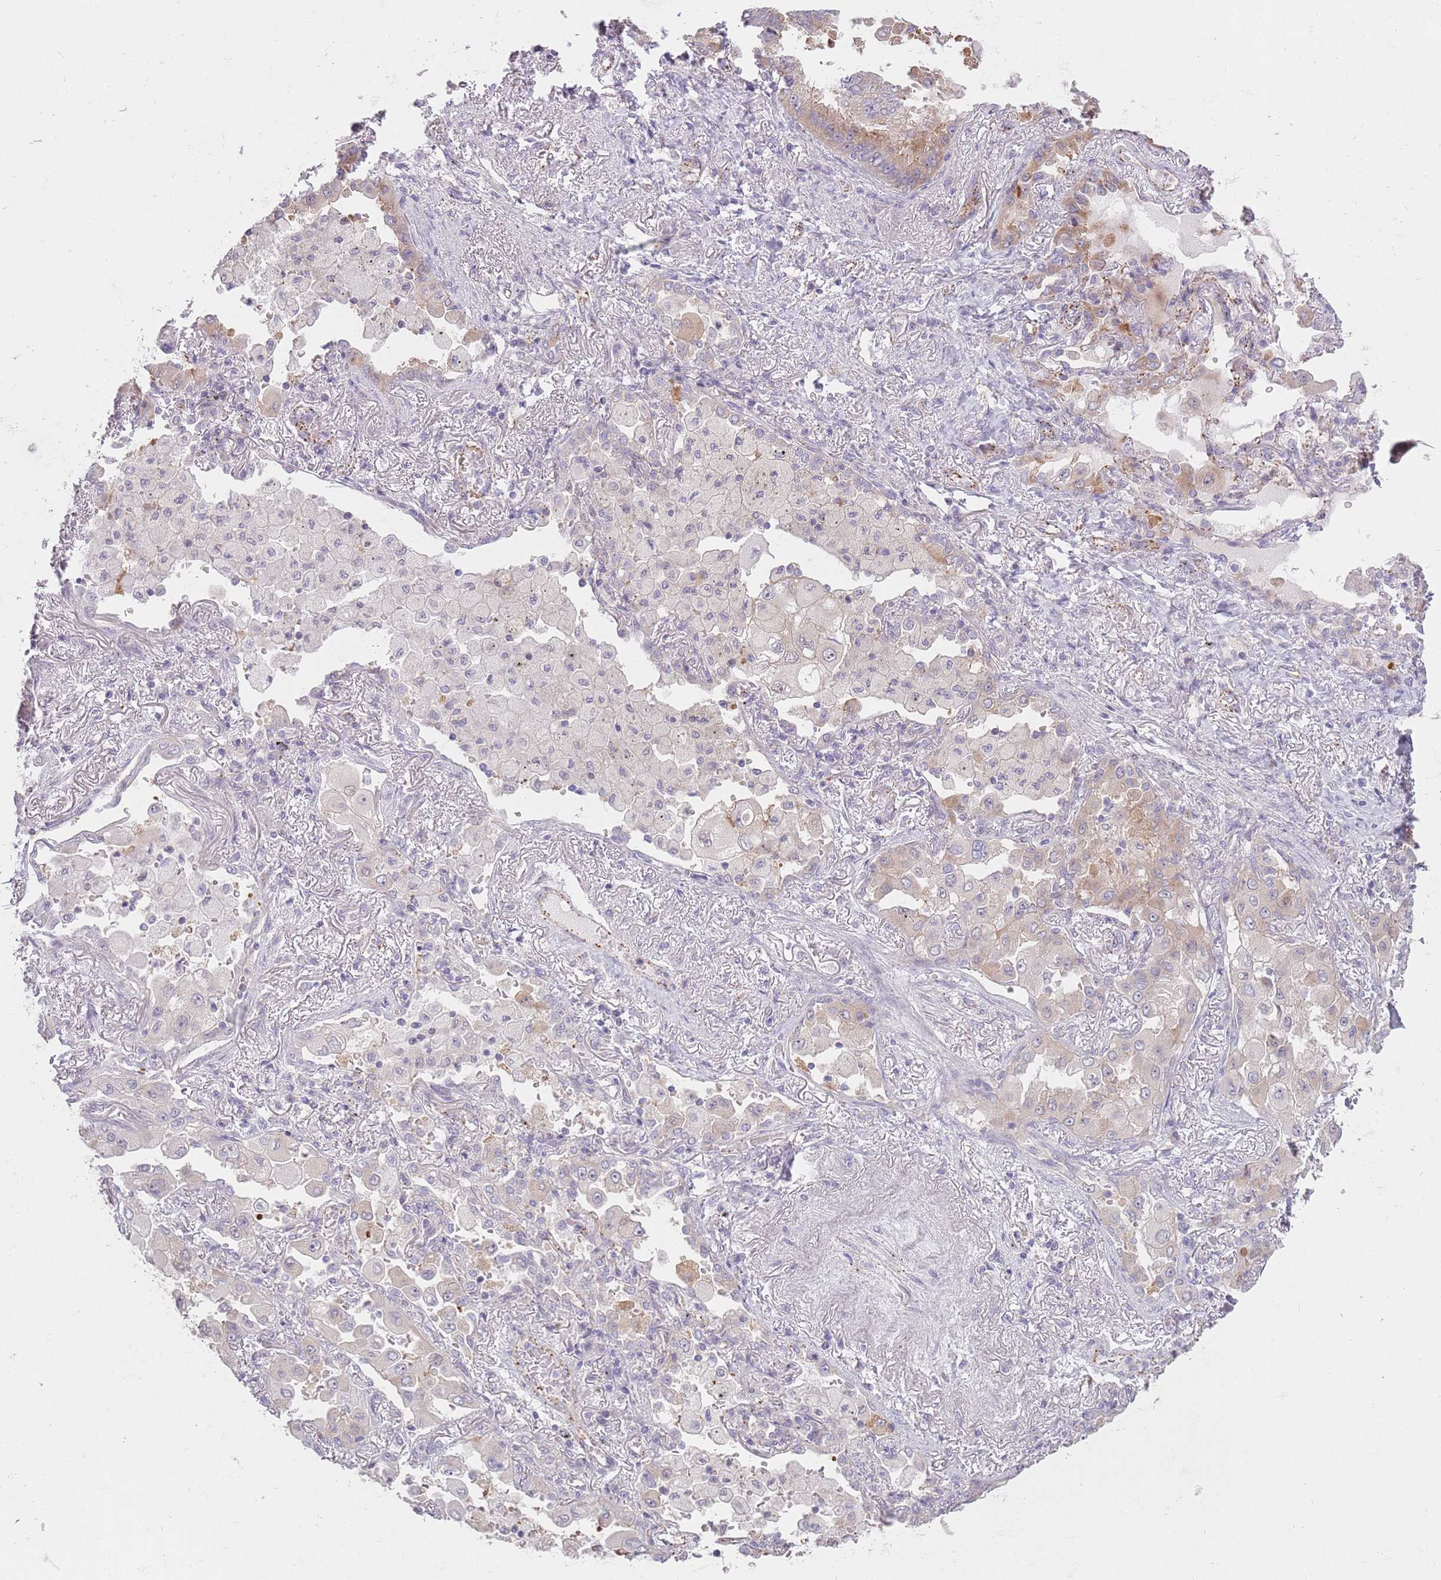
{"staining": {"intensity": "weak", "quantity": "<25%", "location": "cytoplasmic/membranous"}, "tissue": "lung cancer", "cell_type": "Tumor cells", "image_type": "cancer", "snomed": [{"axis": "morphology", "description": "Squamous cell carcinoma, NOS"}, {"axis": "topography", "description": "Lung"}], "caption": "DAB immunohistochemical staining of human lung squamous cell carcinoma demonstrates no significant expression in tumor cells.", "gene": "LDHD", "patient": {"sex": "male", "age": 74}}